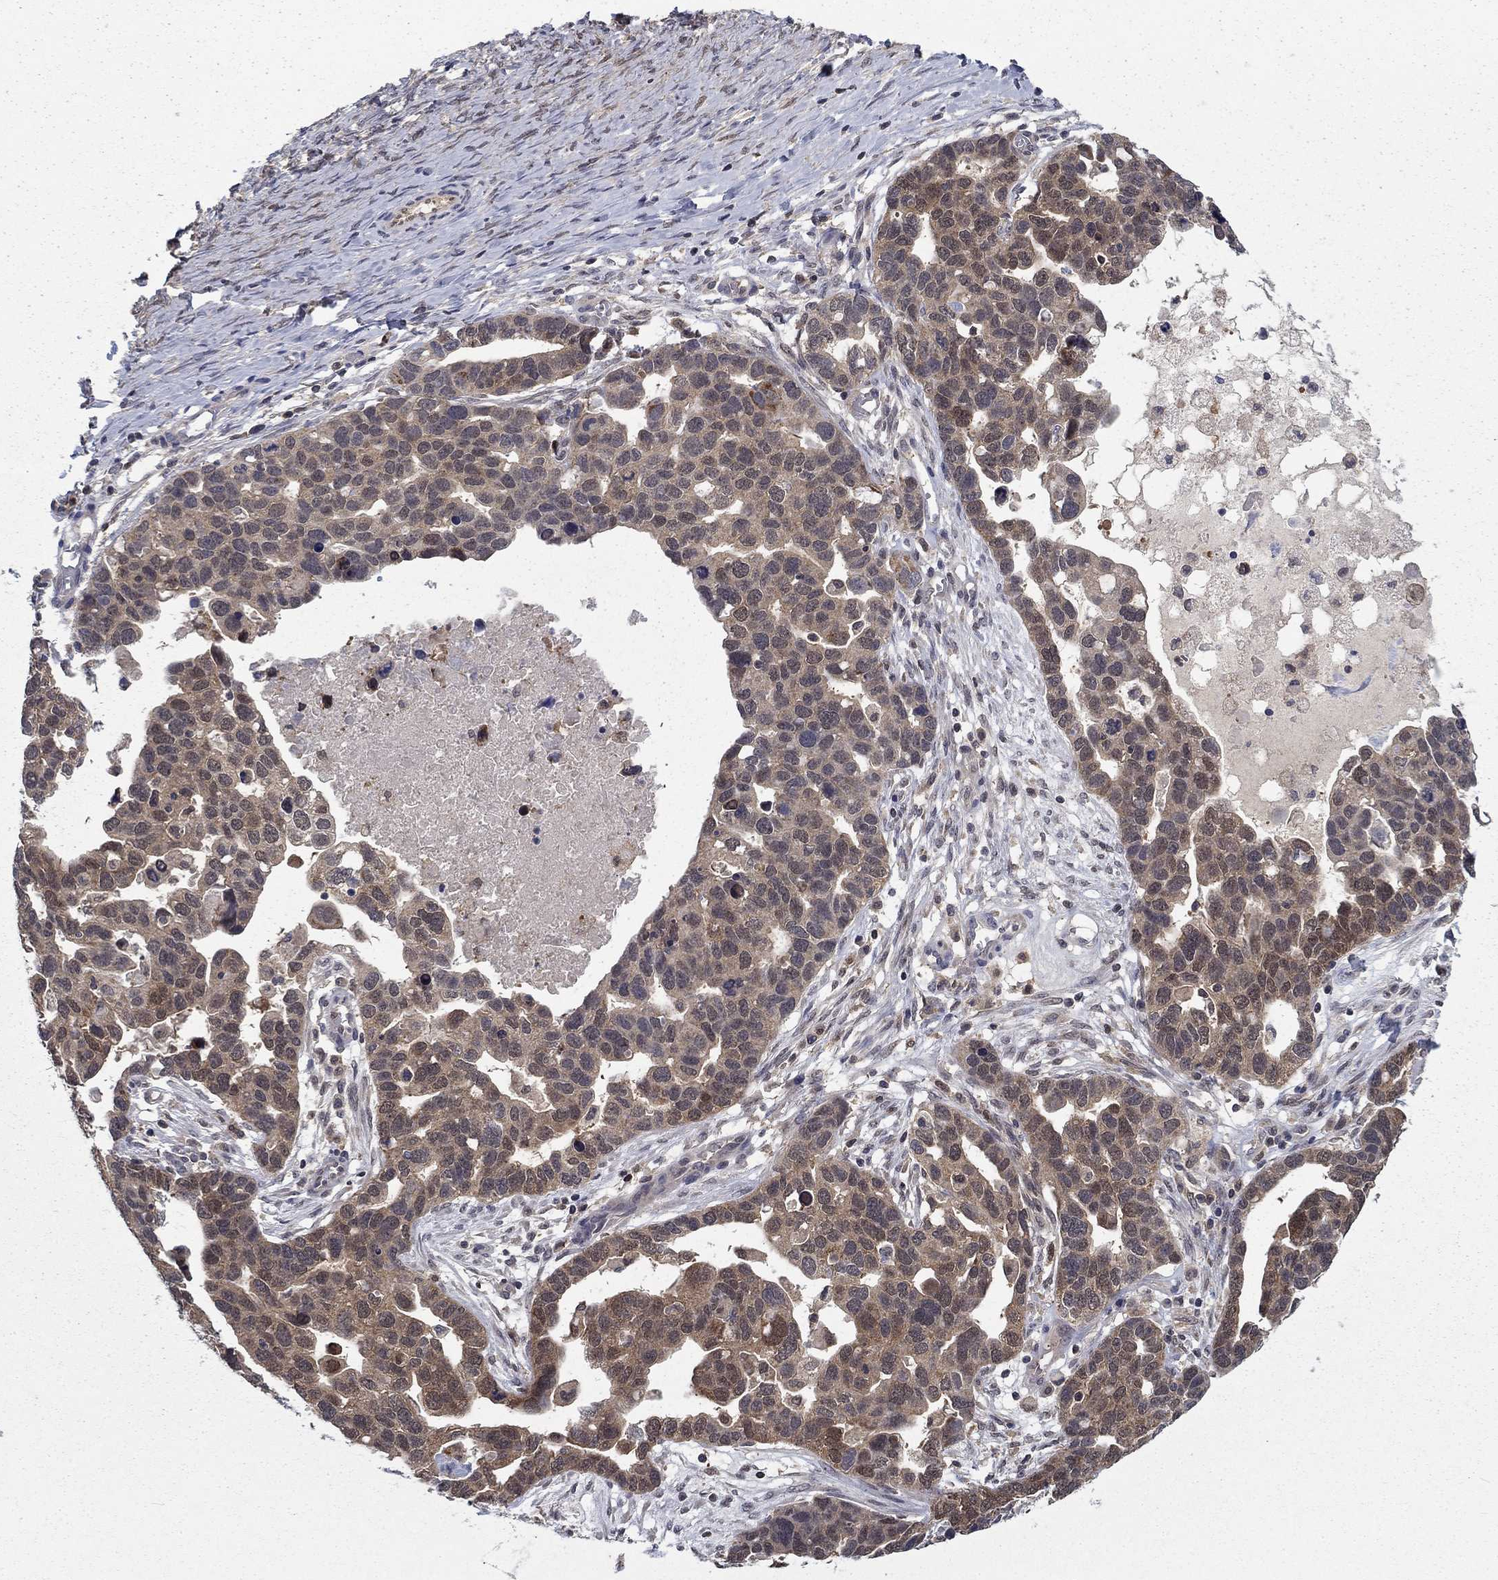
{"staining": {"intensity": "weak", "quantity": "25%-75%", "location": "cytoplasmic/membranous"}, "tissue": "ovarian cancer", "cell_type": "Tumor cells", "image_type": "cancer", "snomed": [{"axis": "morphology", "description": "Cystadenocarcinoma, serous, NOS"}, {"axis": "topography", "description": "Ovary"}], "caption": "Human ovarian cancer (serous cystadenocarcinoma) stained for a protein (brown) reveals weak cytoplasmic/membranous positive positivity in about 25%-75% of tumor cells.", "gene": "NIT2", "patient": {"sex": "female", "age": 54}}